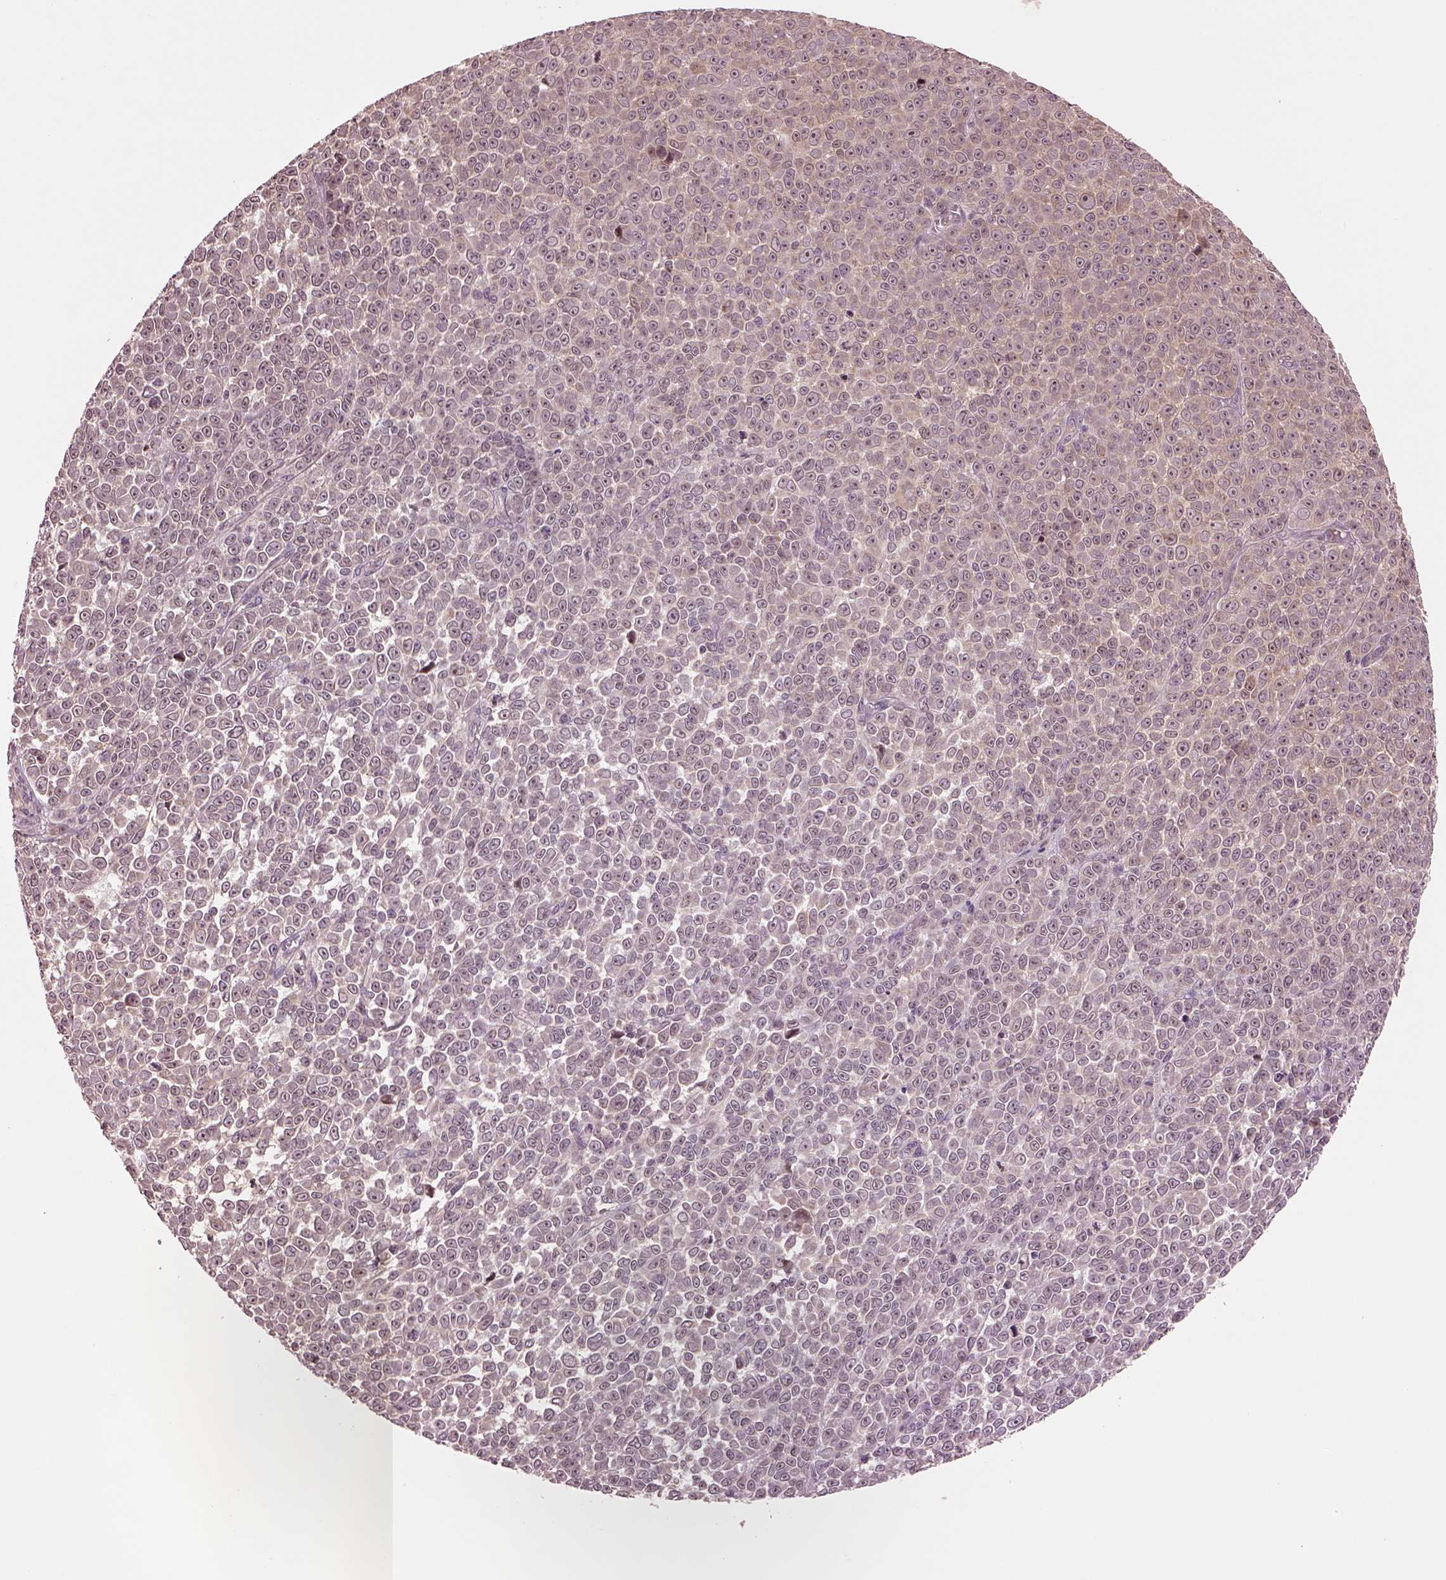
{"staining": {"intensity": "negative", "quantity": "none", "location": "none"}, "tissue": "melanoma", "cell_type": "Tumor cells", "image_type": "cancer", "snomed": [{"axis": "morphology", "description": "Malignant melanoma, NOS"}, {"axis": "topography", "description": "Skin"}], "caption": "A histopathology image of melanoma stained for a protein reveals no brown staining in tumor cells. (Brightfield microscopy of DAB immunohistochemistry (IHC) at high magnification).", "gene": "MTHFS", "patient": {"sex": "female", "age": 95}}